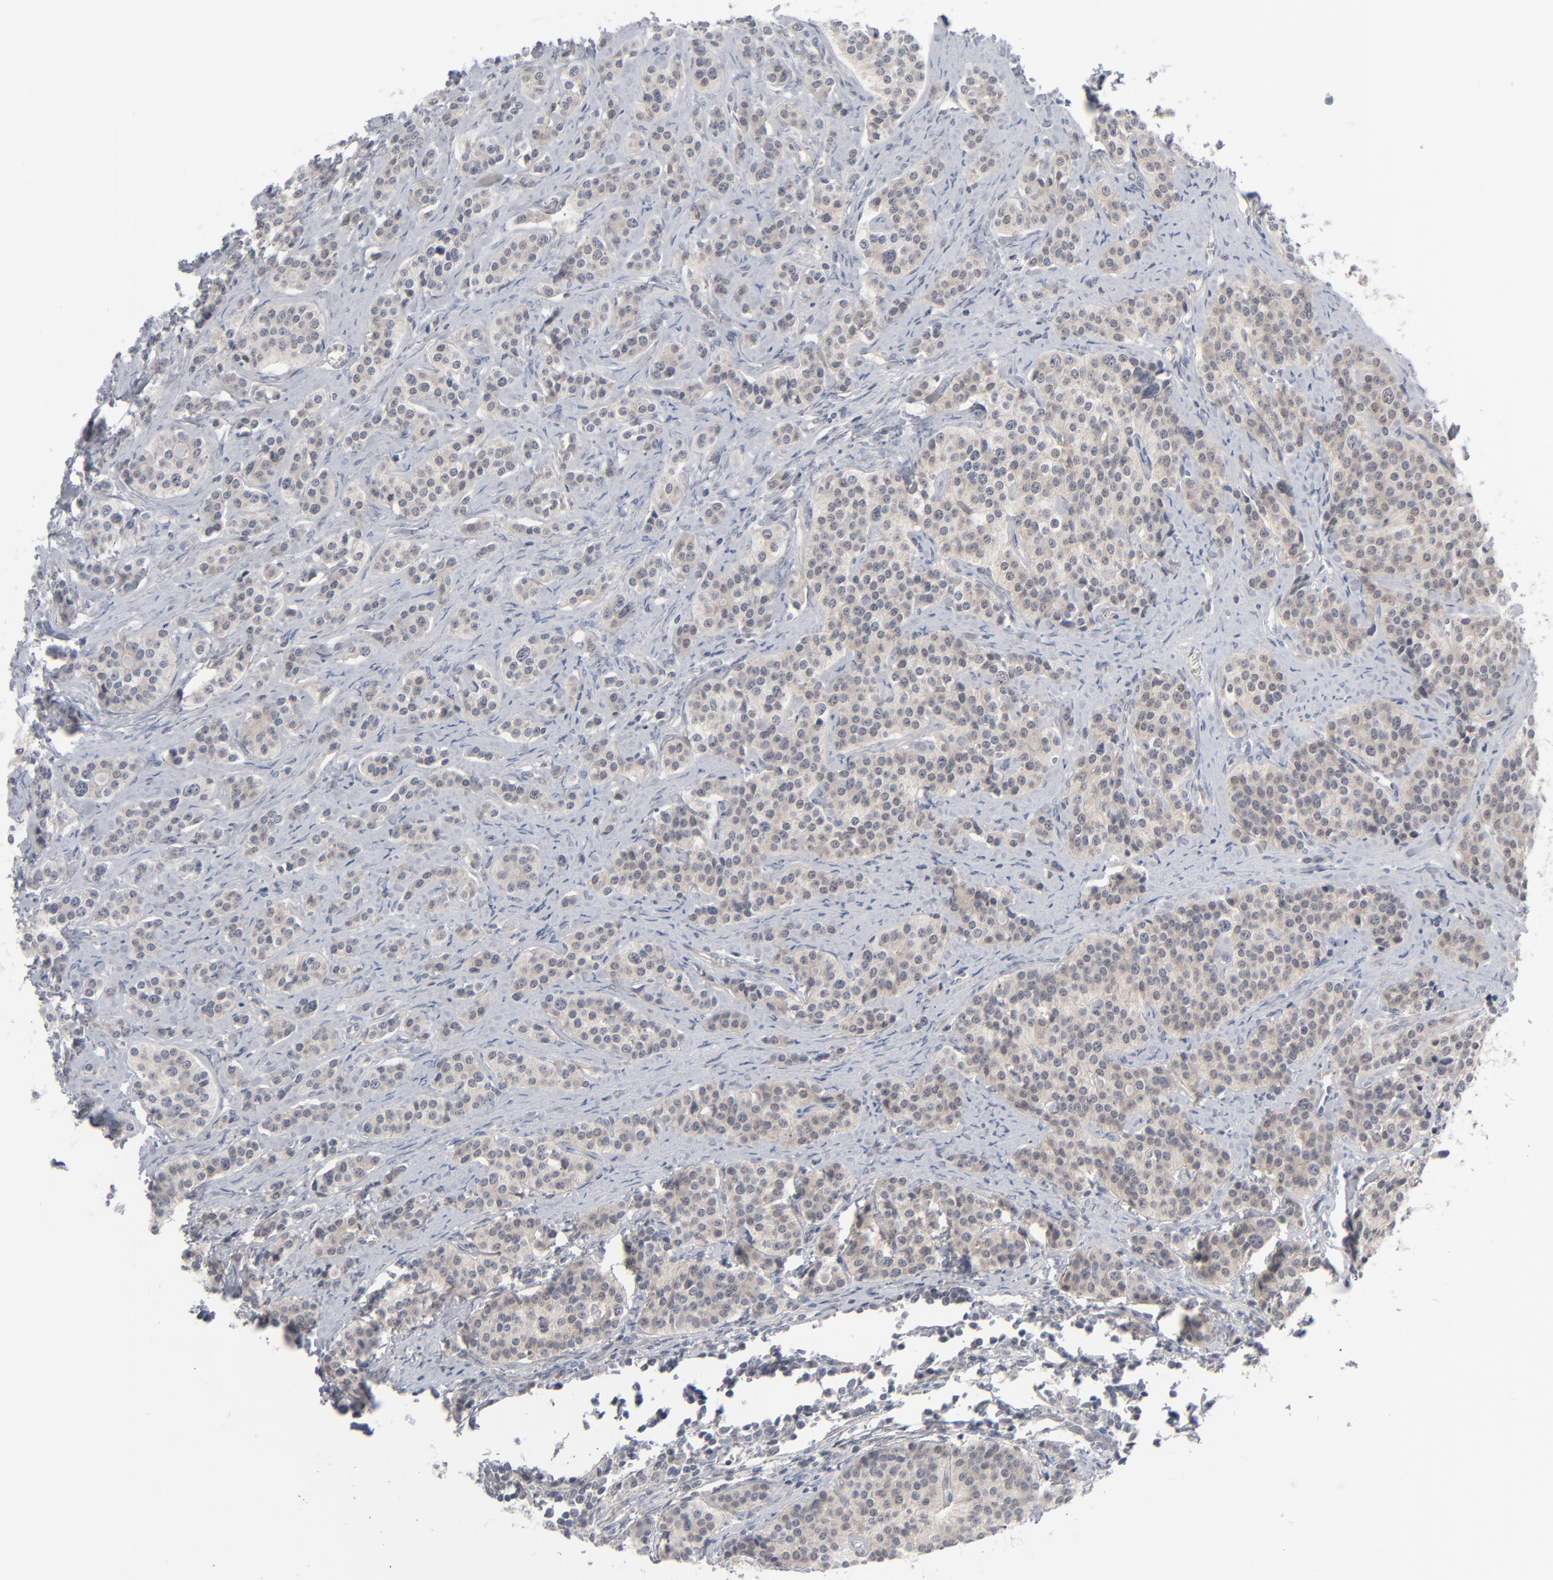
{"staining": {"intensity": "weak", "quantity": ">75%", "location": "cytoplasmic/membranous"}, "tissue": "carcinoid", "cell_type": "Tumor cells", "image_type": "cancer", "snomed": [{"axis": "morphology", "description": "Carcinoid, malignant, NOS"}, {"axis": "topography", "description": "Small intestine"}], "caption": "Human carcinoid stained for a protein (brown) exhibits weak cytoplasmic/membranous positive staining in about >75% of tumor cells.", "gene": "POF1B", "patient": {"sex": "male", "age": 63}}